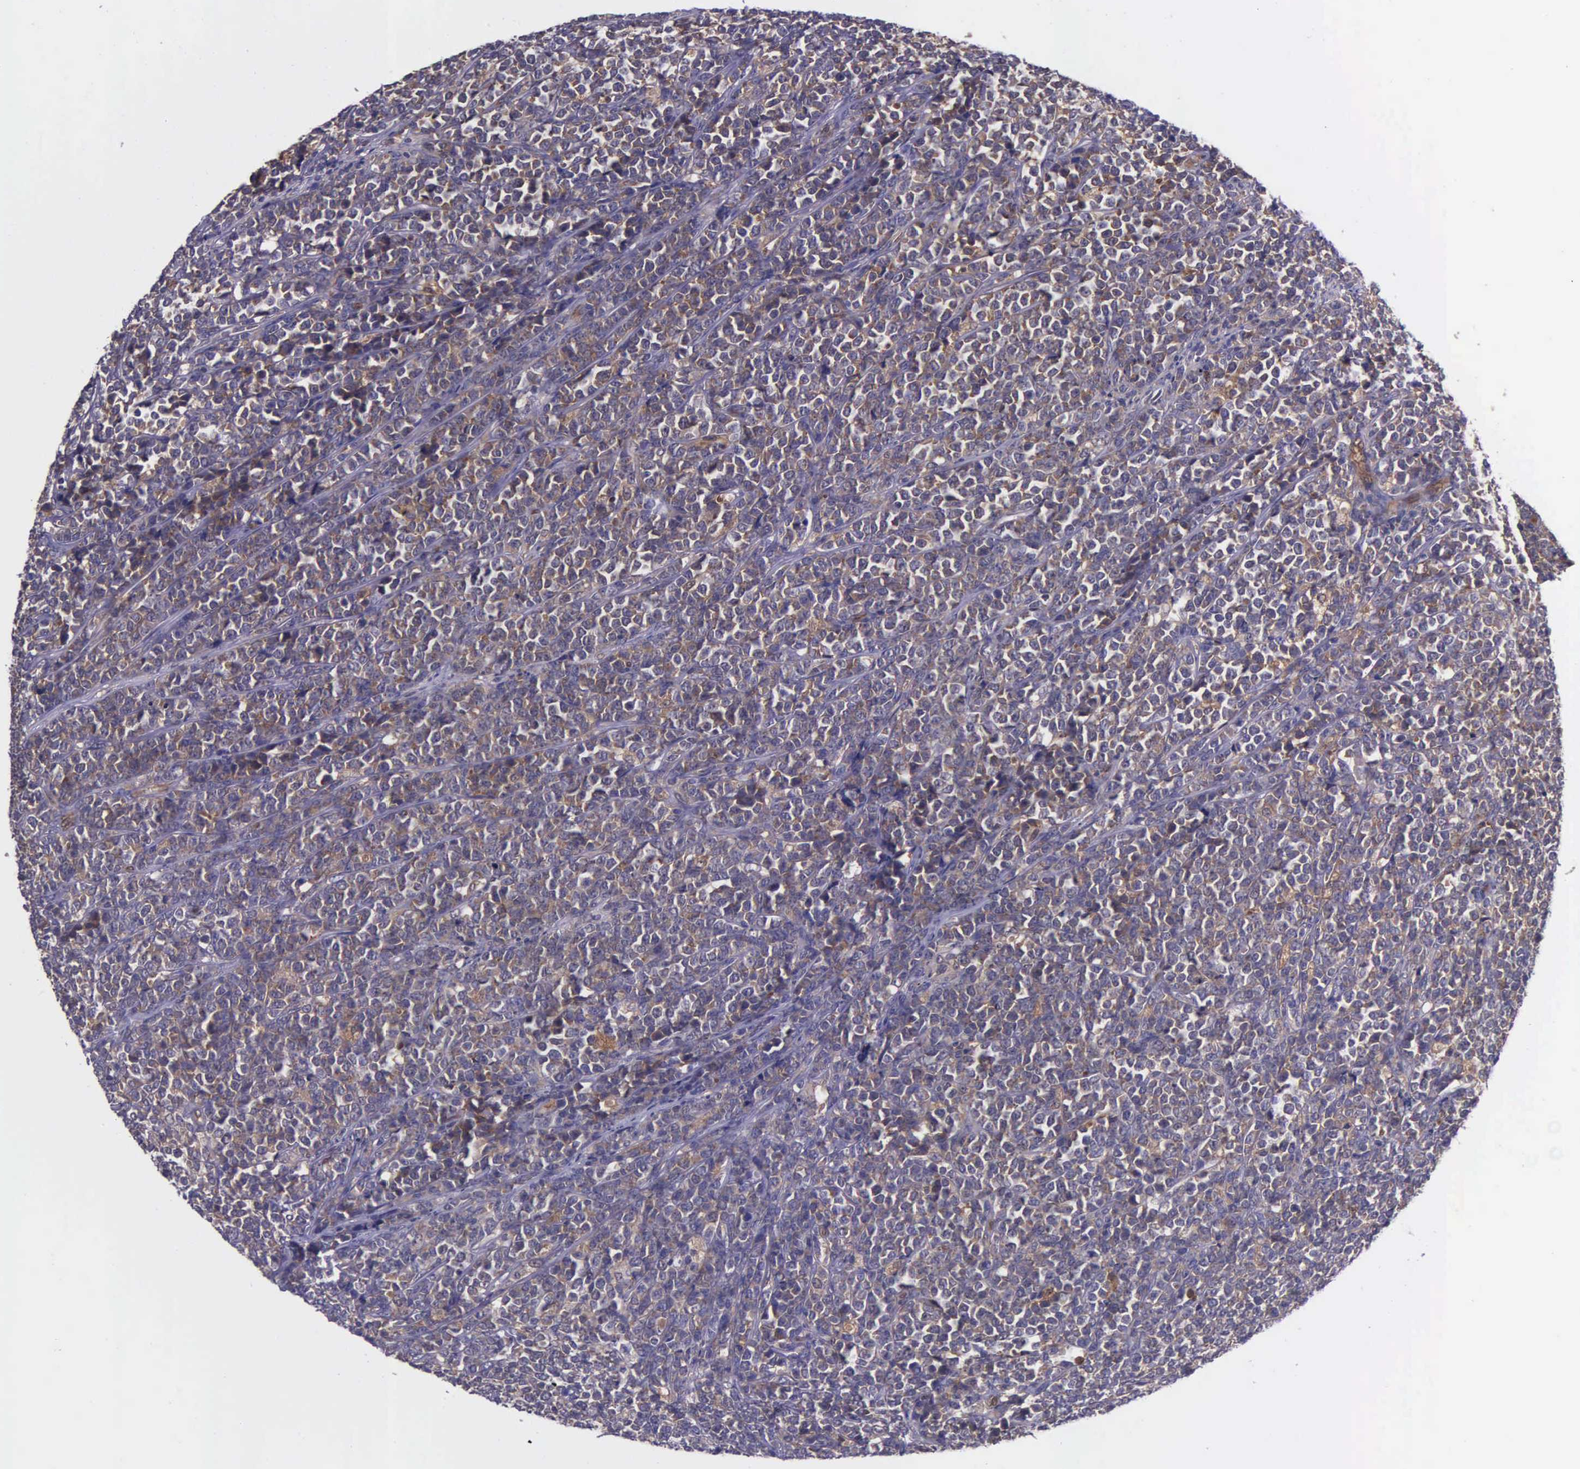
{"staining": {"intensity": "weak", "quantity": ">75%", "location": "cytoplasmic/membranous"}, "tissue": "lymphoma", "cell_type": "Tumor cells", "image_type": "cancer", "snomed": [{"axis": "morphology", "description": "Malignant lymphoma, non-Hodgkin's type, High grade"}, {"axis": "topography", "description": "Small intestine"}, {"axis": "topography", "description": "Colon"}], "caption": "IHC image of neoplastic tissue: high-grade malignant lymphoma, non-Hodgkin's type stained using immunohistochemistry demonstrates low levels of weak protein expression localized specifically in the cytoplasmic/membranous of tumor cells, appearing as a cytoplasmic/membranous brown color.", "gene": "GMPR2", "patient": {"sex": "male", "age": 8}}